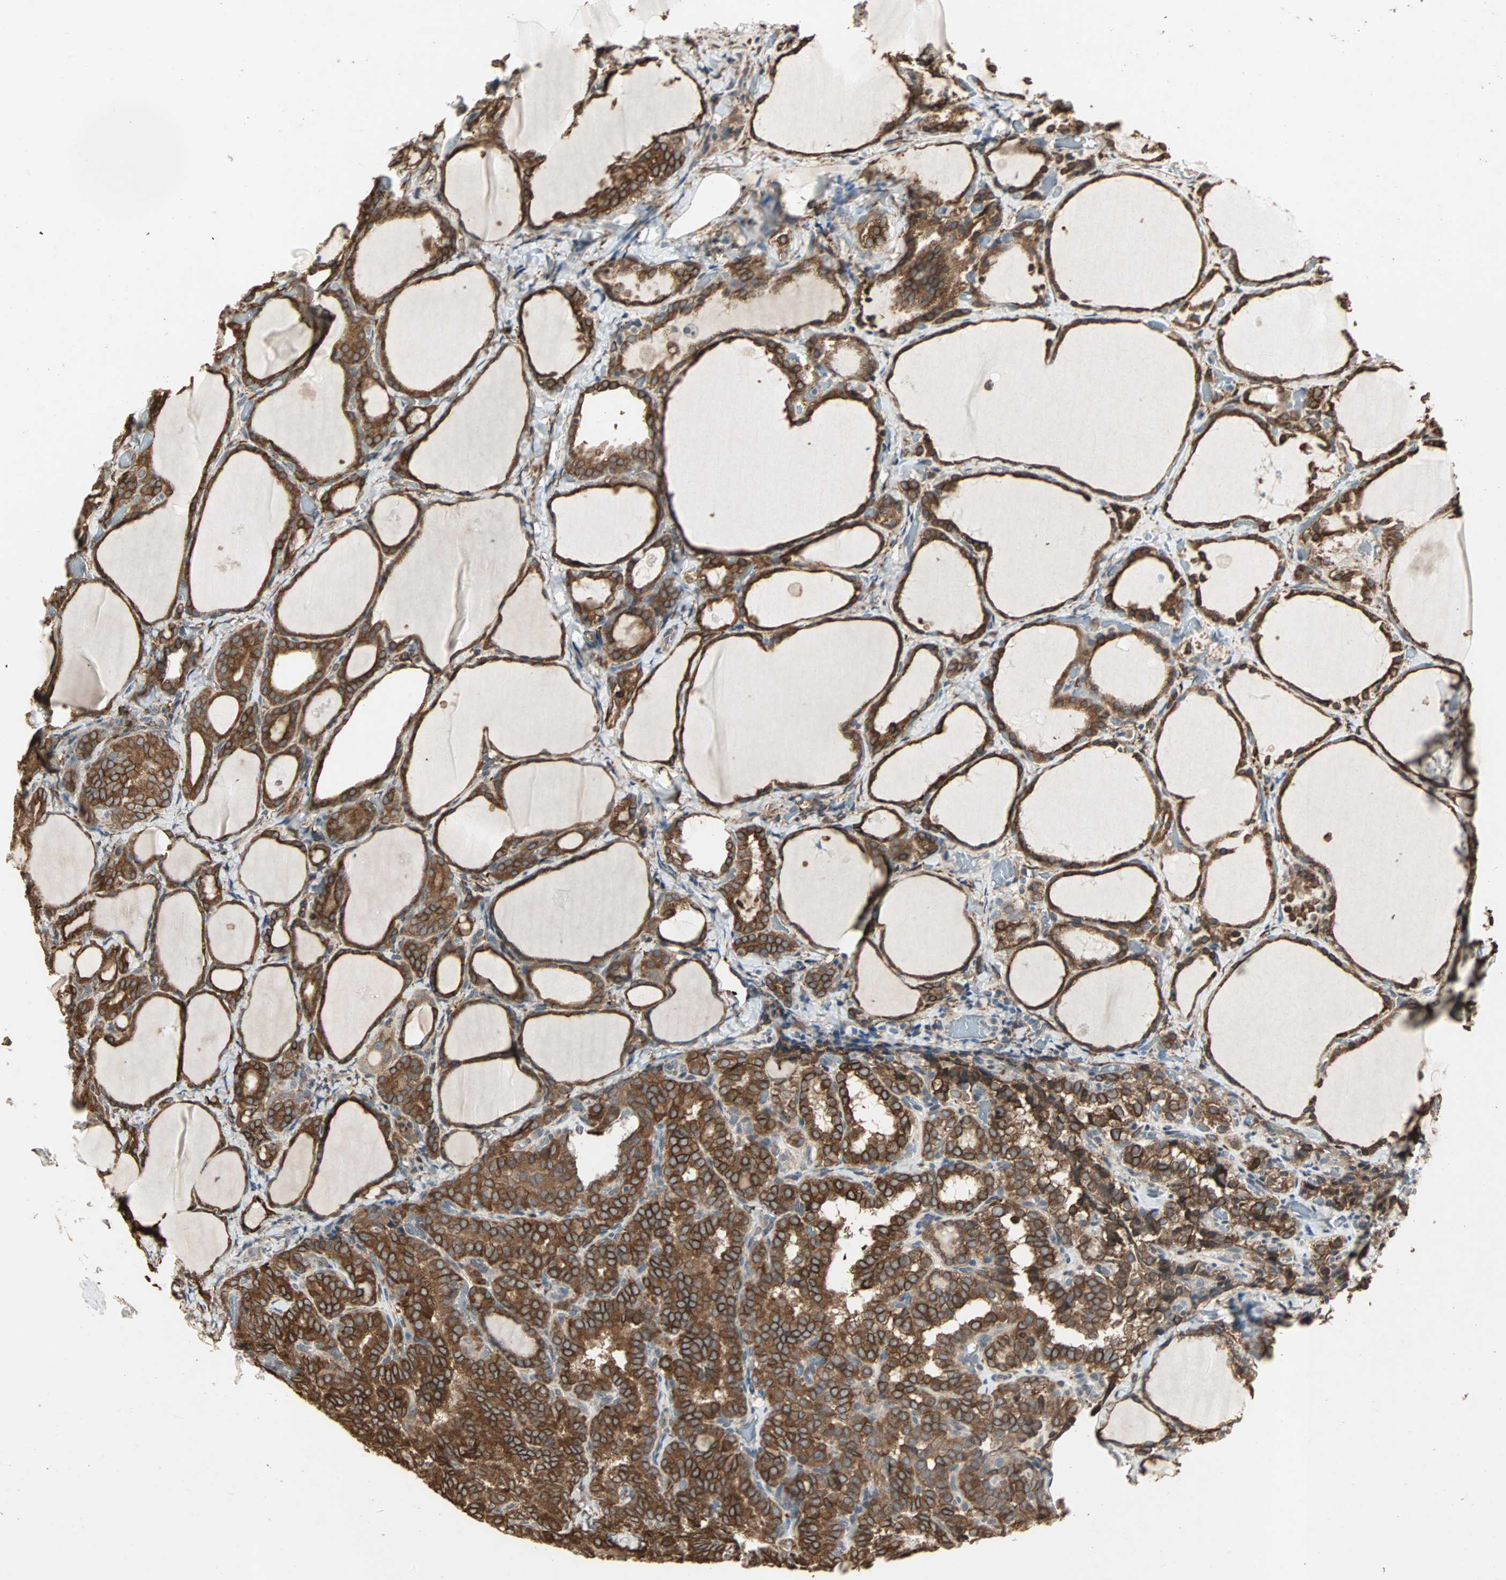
{"staining": {"intensity": "strong", "quantity": ">75%", "location": "cytoplasmic/membranous"}, "tissue": "thyroid cancer", "cell_type": "Tumor cells", "image_type": "cancer", "snomed": [{"axis": "morphology", "description": "Normal tissue, NOS"}, {"axis": "morphology", "description": "Papillary adenocarcinoma, NOS"}, {"axis": "topography", "description": "Thyroid gland"}], "caption": "About >75% of tumor cells in thyroid cancer (papillary adenocarcinoma) exhibit strong cytoplasmic/membranous protein expression as visualized by brown immunohistochemical staining.", "gene": "TRPV4", "patient": {"sex": "female", "age": 30}}